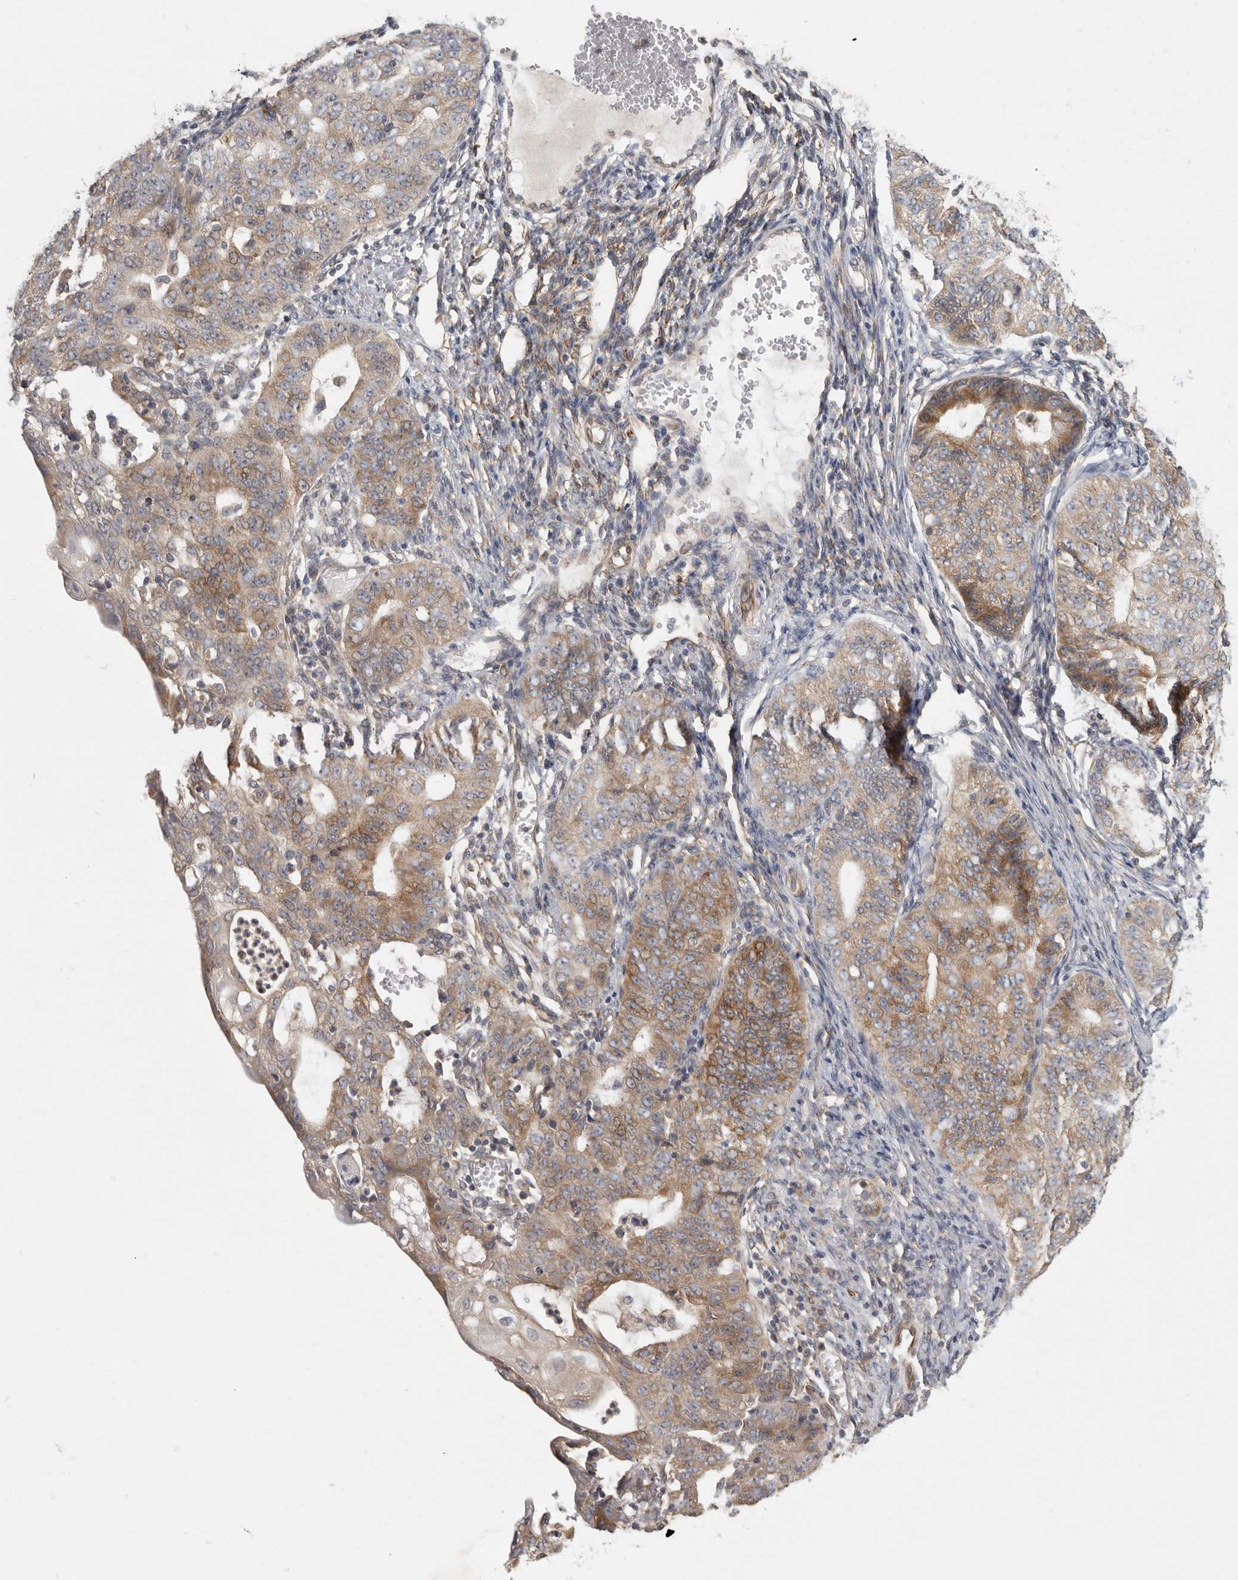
{"staining": {"intensity": "moderate", "quantity": ">75%", "location": "cytoplasmic/membranous"}, "tissue": "endometrial cancer", "cell_type": "Tumor cells", "image_type": "cancer", "snomed": [{"axis": "morphology", "description": "Adenocarcinoma, NOS"}, {"axis": "topography", "description": "Endometrium"}], "caption": "Approximately >75% of tumor cells in human adenocarcinoma (endometrial) show moderate cytoplasmic/membranous protein expression as visualized by brown immunohistochemical staining.", "gene": "BCAP29", "patient": {"sex": "female", "age": 32}}